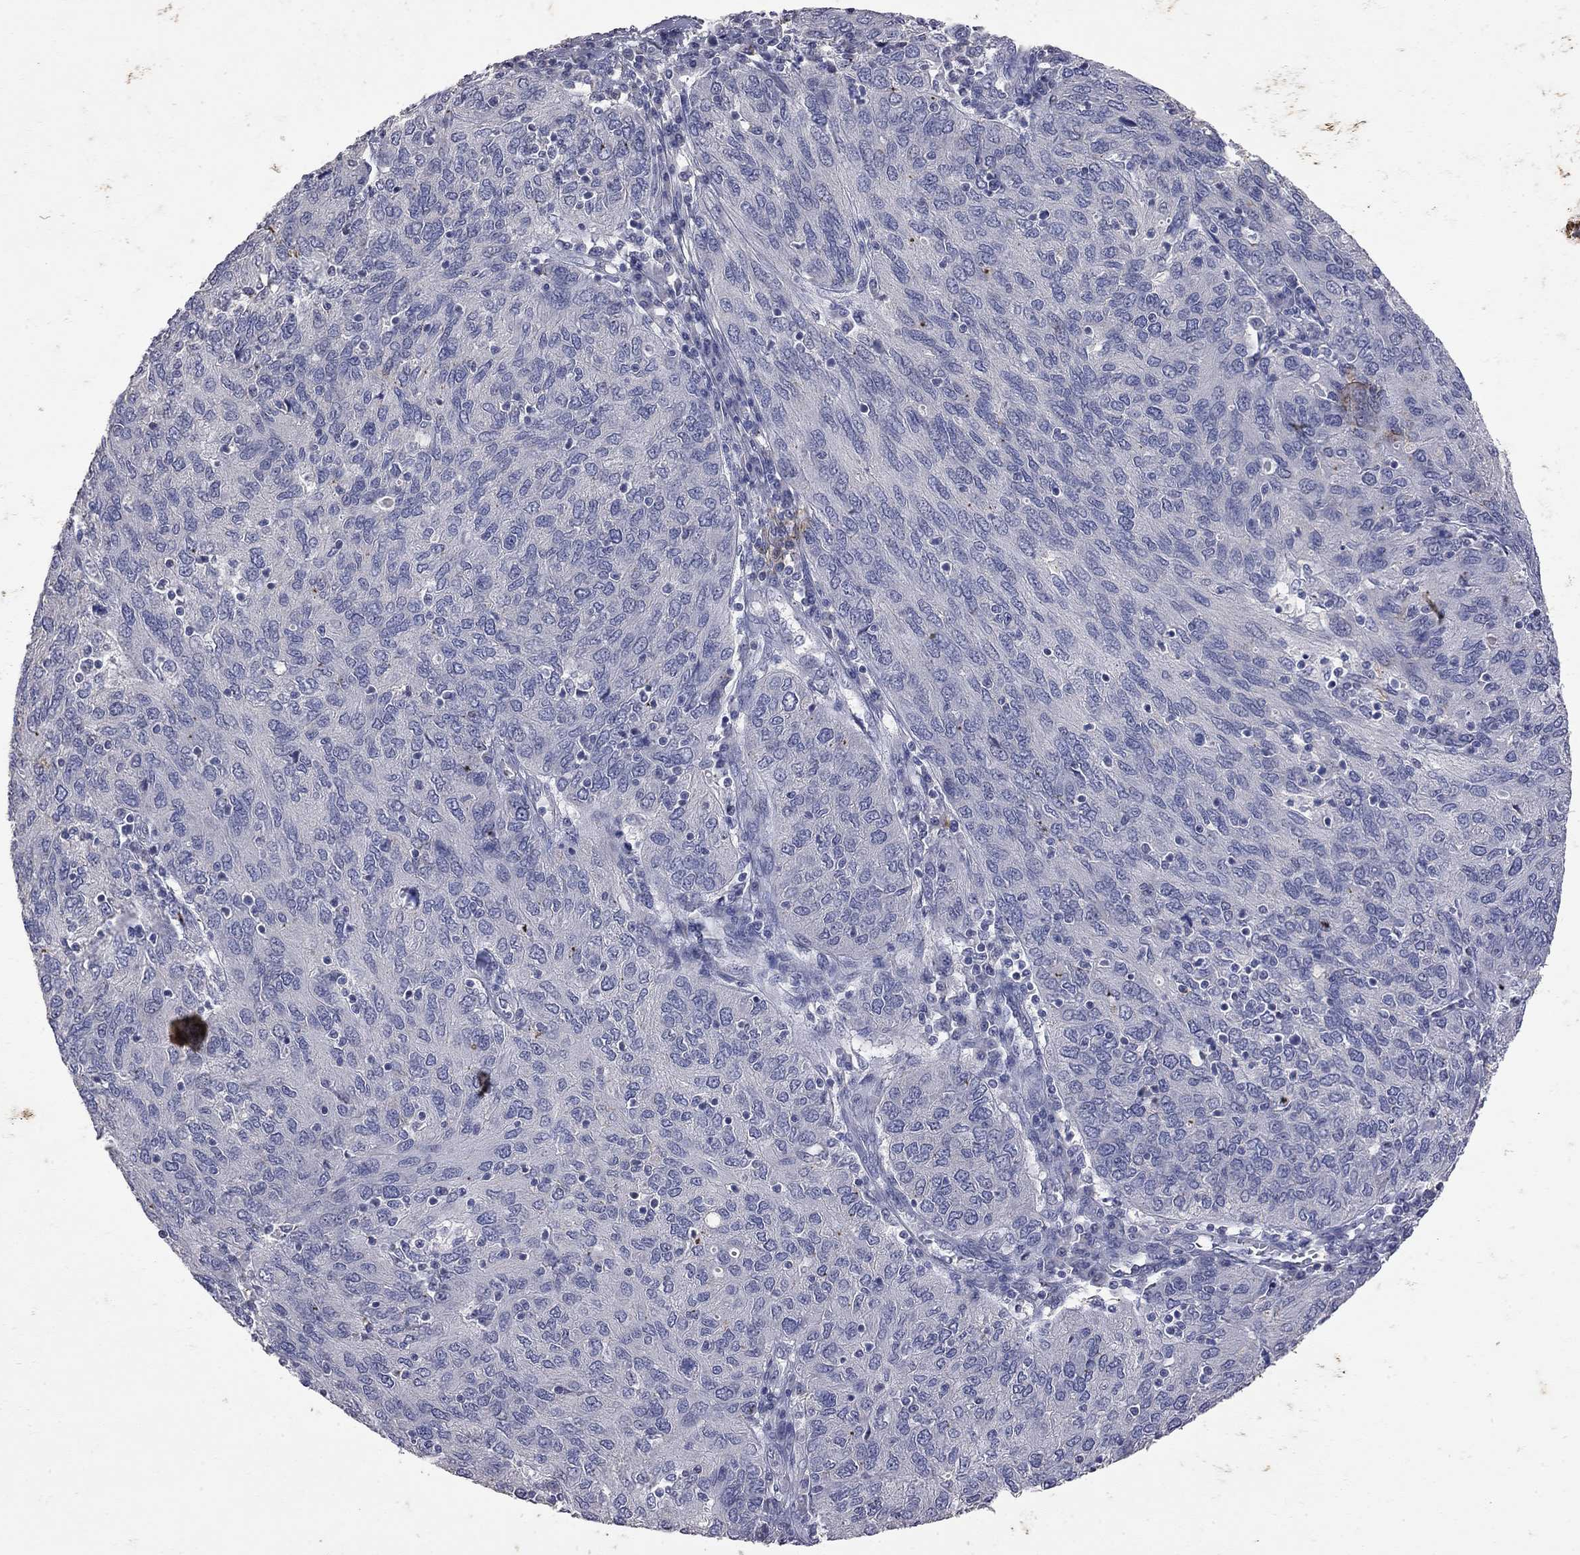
{"staining": {"intensity": "negative", "quantity": "none", "location": "none"}, "tissue": "ovarian cancer", "cell_type": "Tumor cells", "image_type": "cancer", "snomed": [{"axis": "morphology", "description": "Carcinoma, endometroid"}, {"axis": "topography", "description": "Ovary"}], "caption": "Tumor cells are negative for brown protein staining in ovarian cancer.", "gene": "NOS2", "patient": {"sex": "female", "age": 50}}